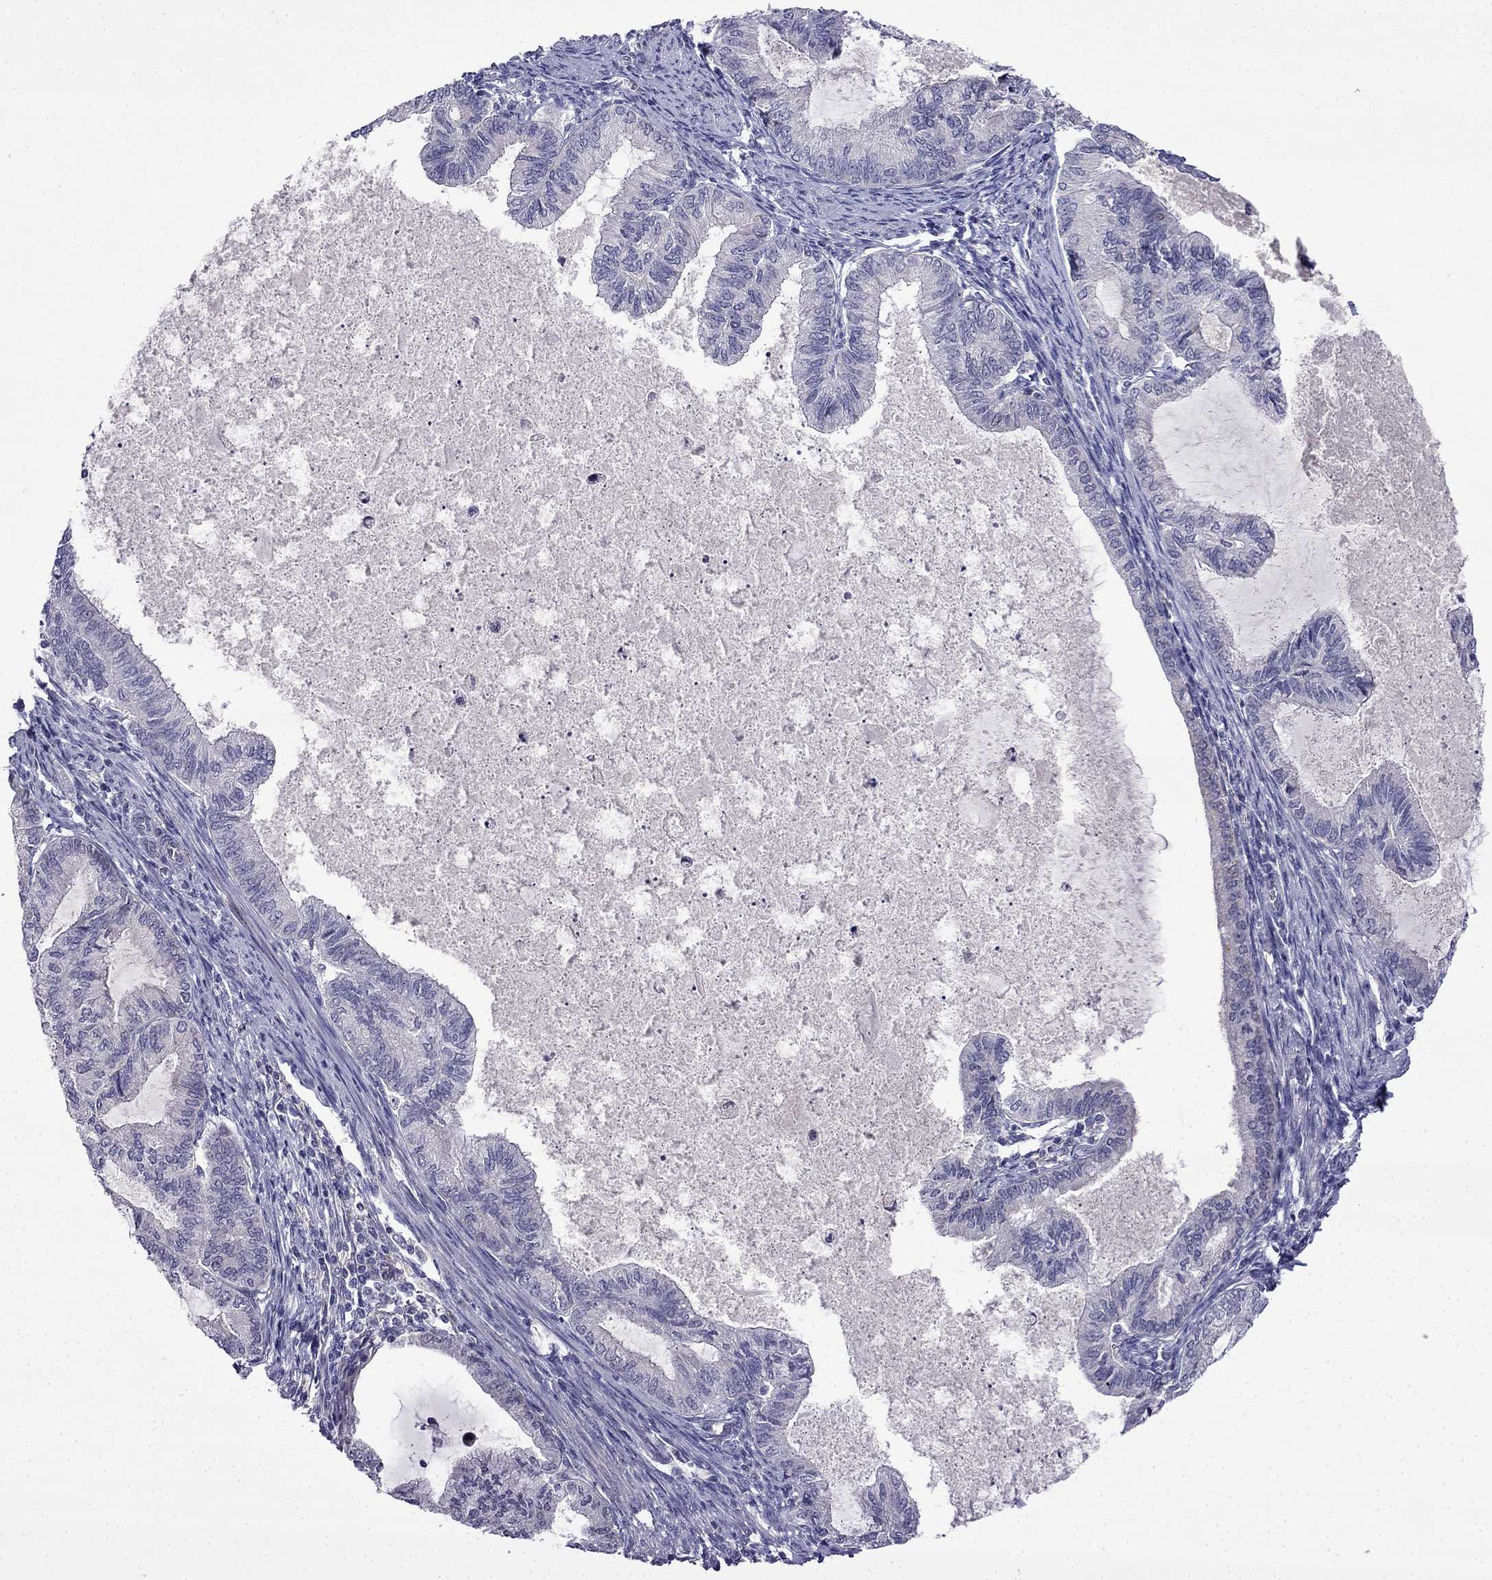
{"staining": {"intensity": "negative", "quantity": "none", "location": "none"}, "tissue": "endometrial cancer", "cell_type": "Tumor cells", "image_type": "cancer", "snomed": [{"axis": "morphology", "description": "Adenocarcinoma, NOS"}, {"axis": "topography", "description": "Endometrium"}], "caption": "High power microscopy photomicrograph of an immunohistochemistry (IHC) photomicrograph of endometrial cancer, revealing no significant expression in tumor cells. The staining is performed using DAB brown chromogen with nuclei counter-stained in using hematoxylin.", "gene": "PI16", "patient": {"sex": "female", "age": 86}}